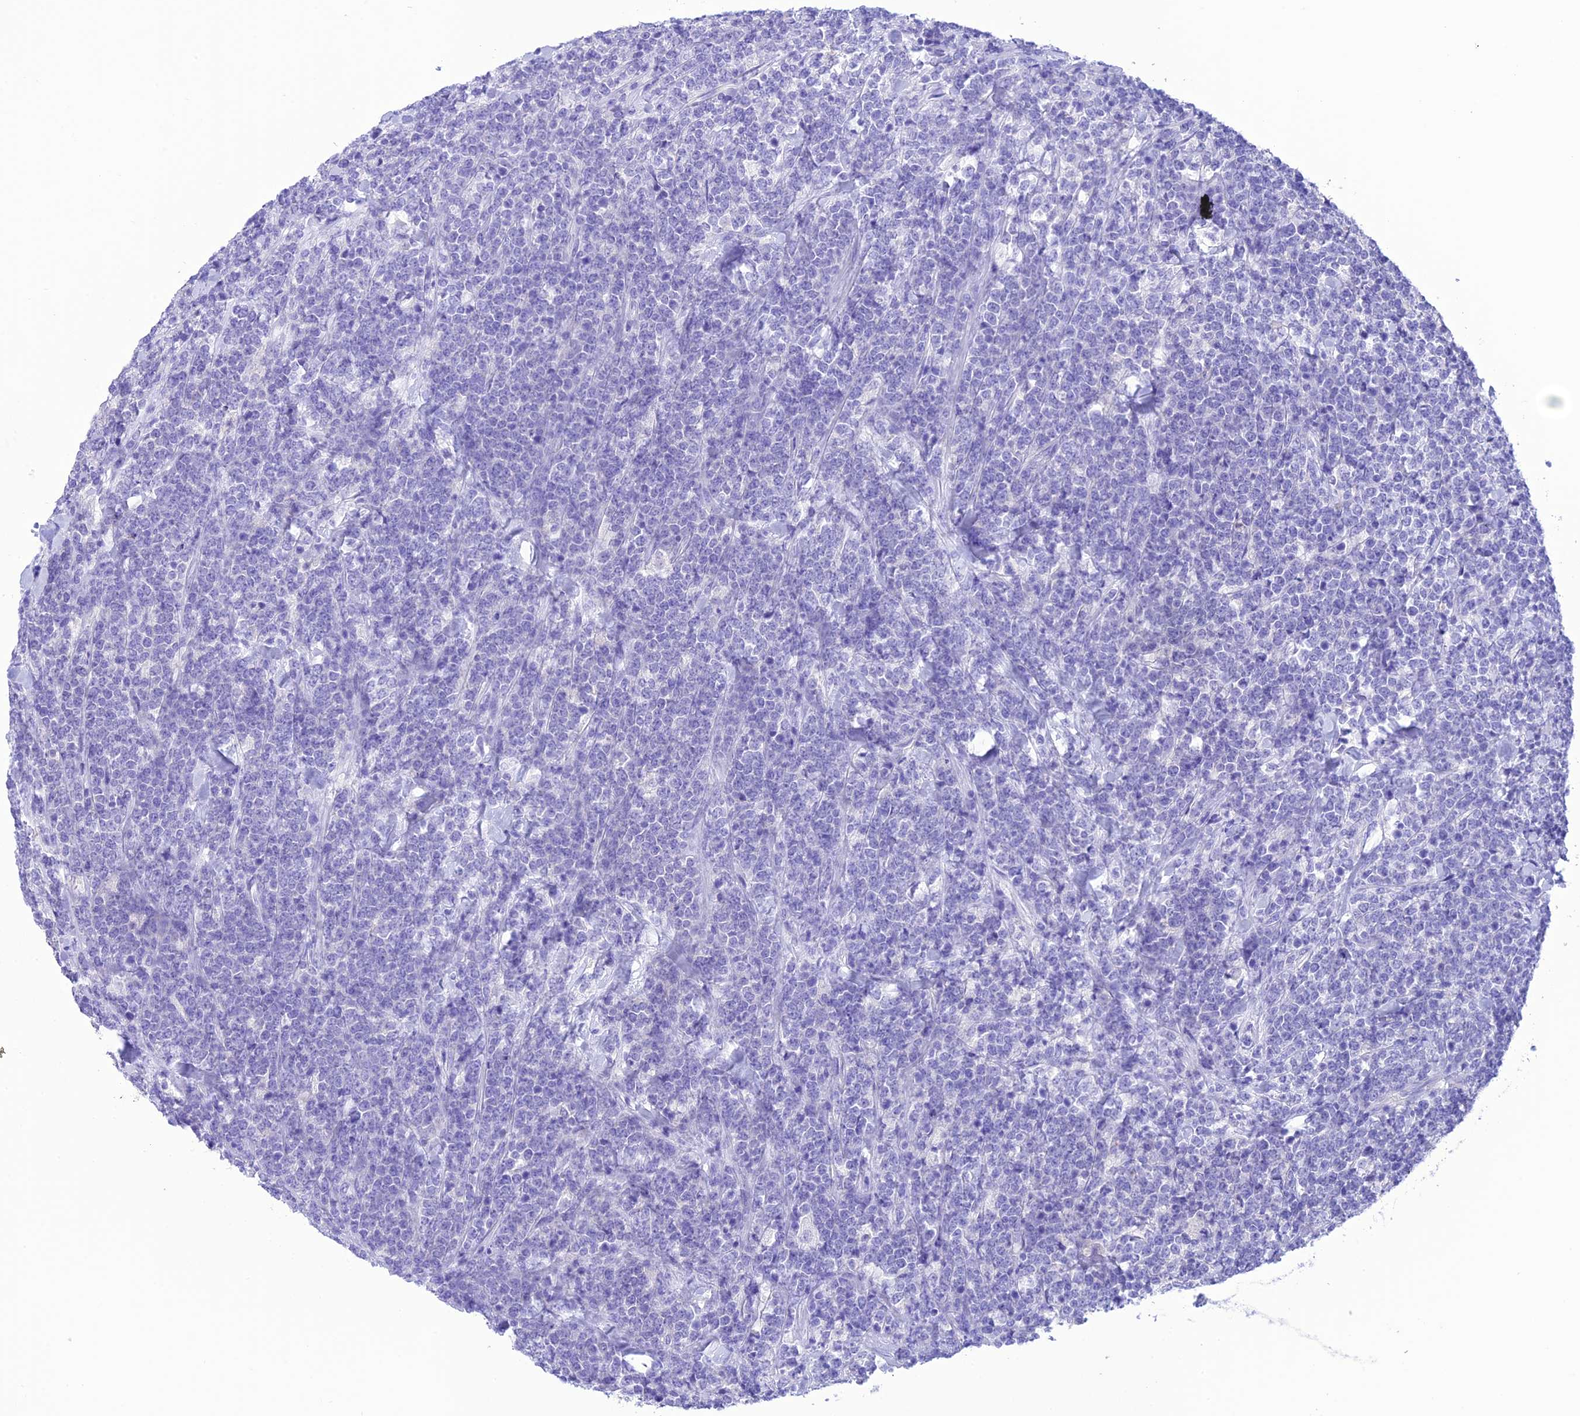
{"staining": {"intensity": "negative", "quantity": "none", "location": "none"}, "tissue": "lymphoma", "cell_type": "Tumor cells", "image_type": "cancer", "snomed": [{"axis": "morphology", "description": "Malignant lymphoma, non-Hodgkin's type, High grade"}, {"axis": "topography", "description": "Small intestine"}], "caption": "Lymphoma was stained to show a protein in brown. There is no significant positivity in tumor cells.", "gene": "VPS52", "patient": {"sex": "male", "age": 8}}